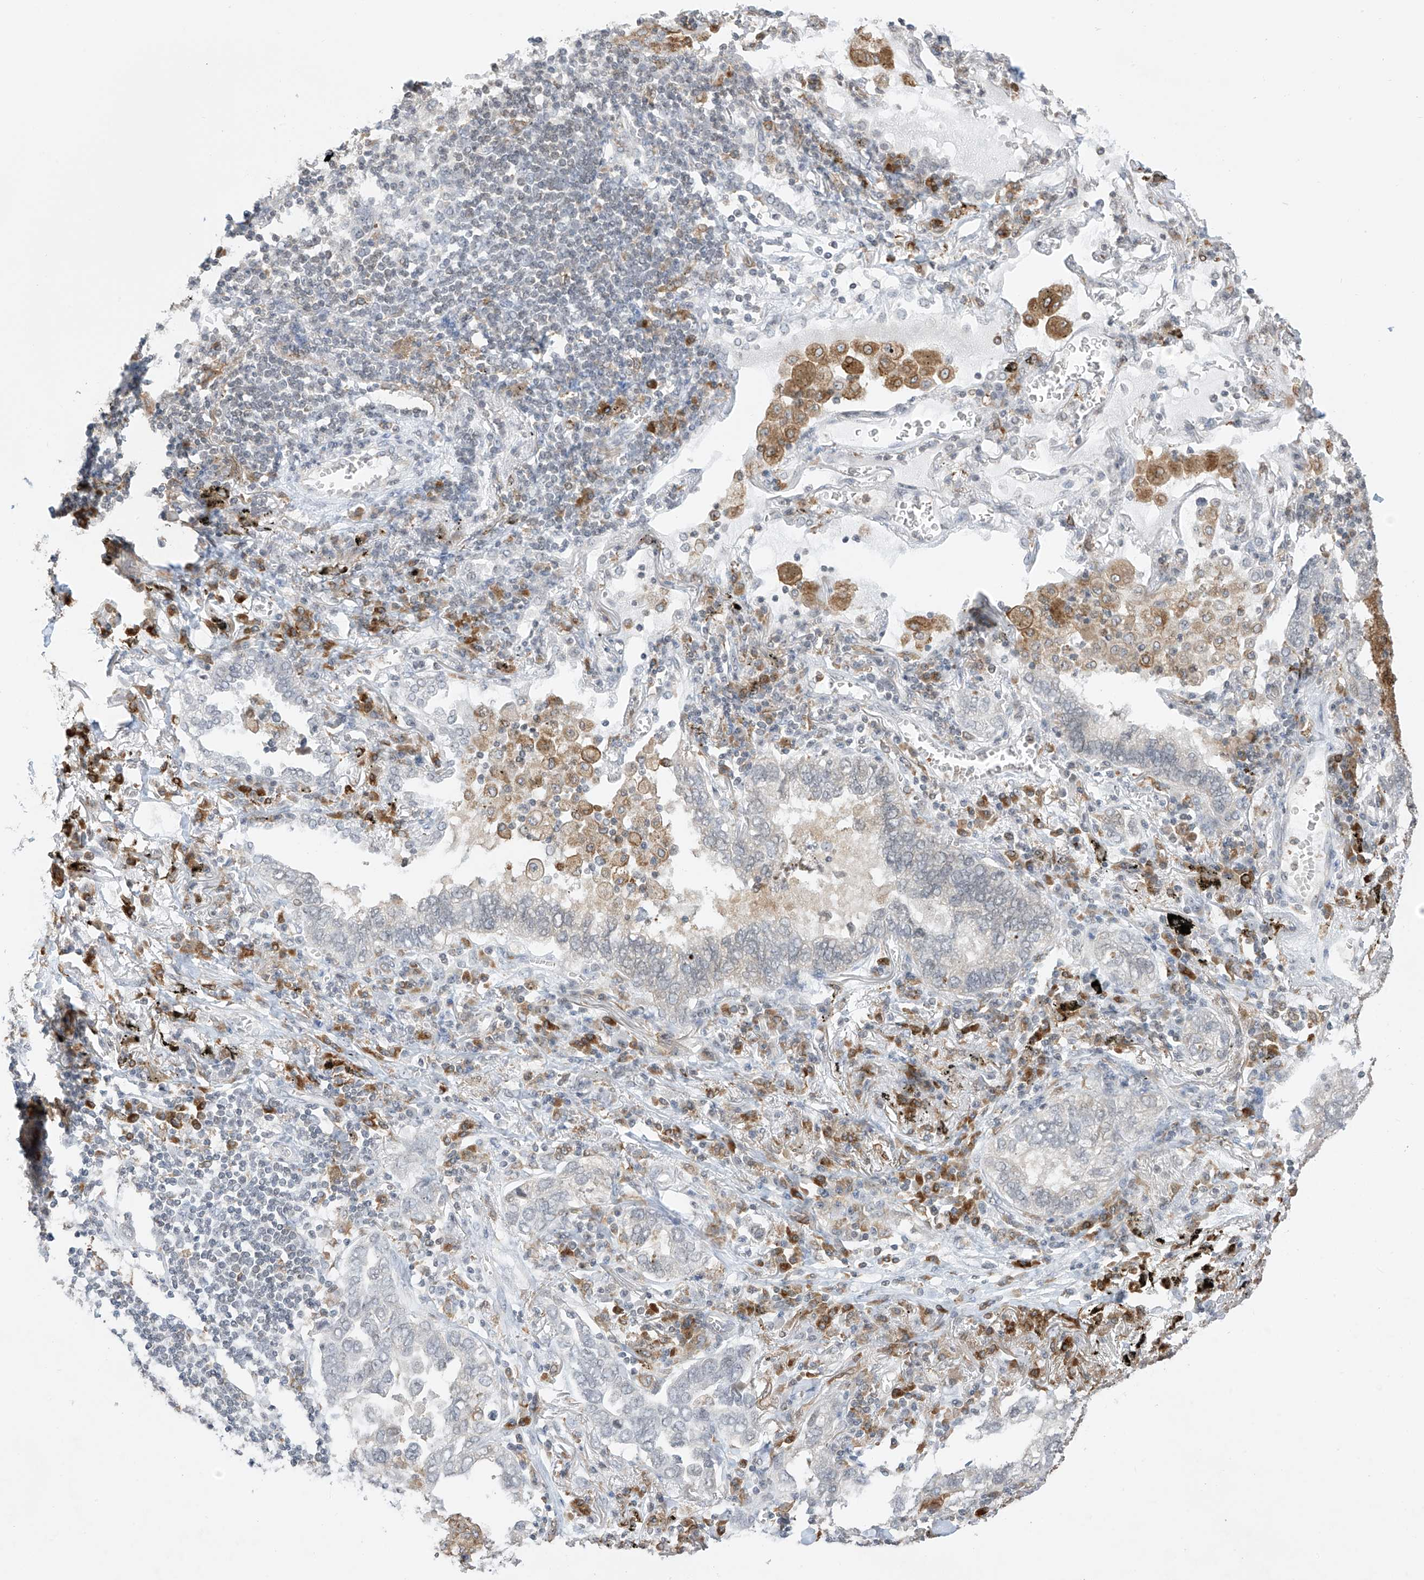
{"staining": {"intensity": "weak", "quantity": "<25%", "location": "cytoplasmic/membranous"}, "tissue": "lung cancer", "cell_type": "Tumor cells", "image_type": "cancer", "snomed": [{"axis": "morphology", "description": "Adenocarcinoma, NOS"}, {"axis": "topography", "description": "Lung"}], "caption": "High power microscopy histopathology image of an immunohistochemistry histopathology image of lung adenocarcinoma, revealing no significant expression in tumor cells. (Stains: DAB (3,3'-diaminobenzidine) IHC with hematoxylin counter stain, Microscopy: brightfield microscopy at high magnification).", "gene": "TBXAS1", "patient": {"sex": "male", "age": 65}}